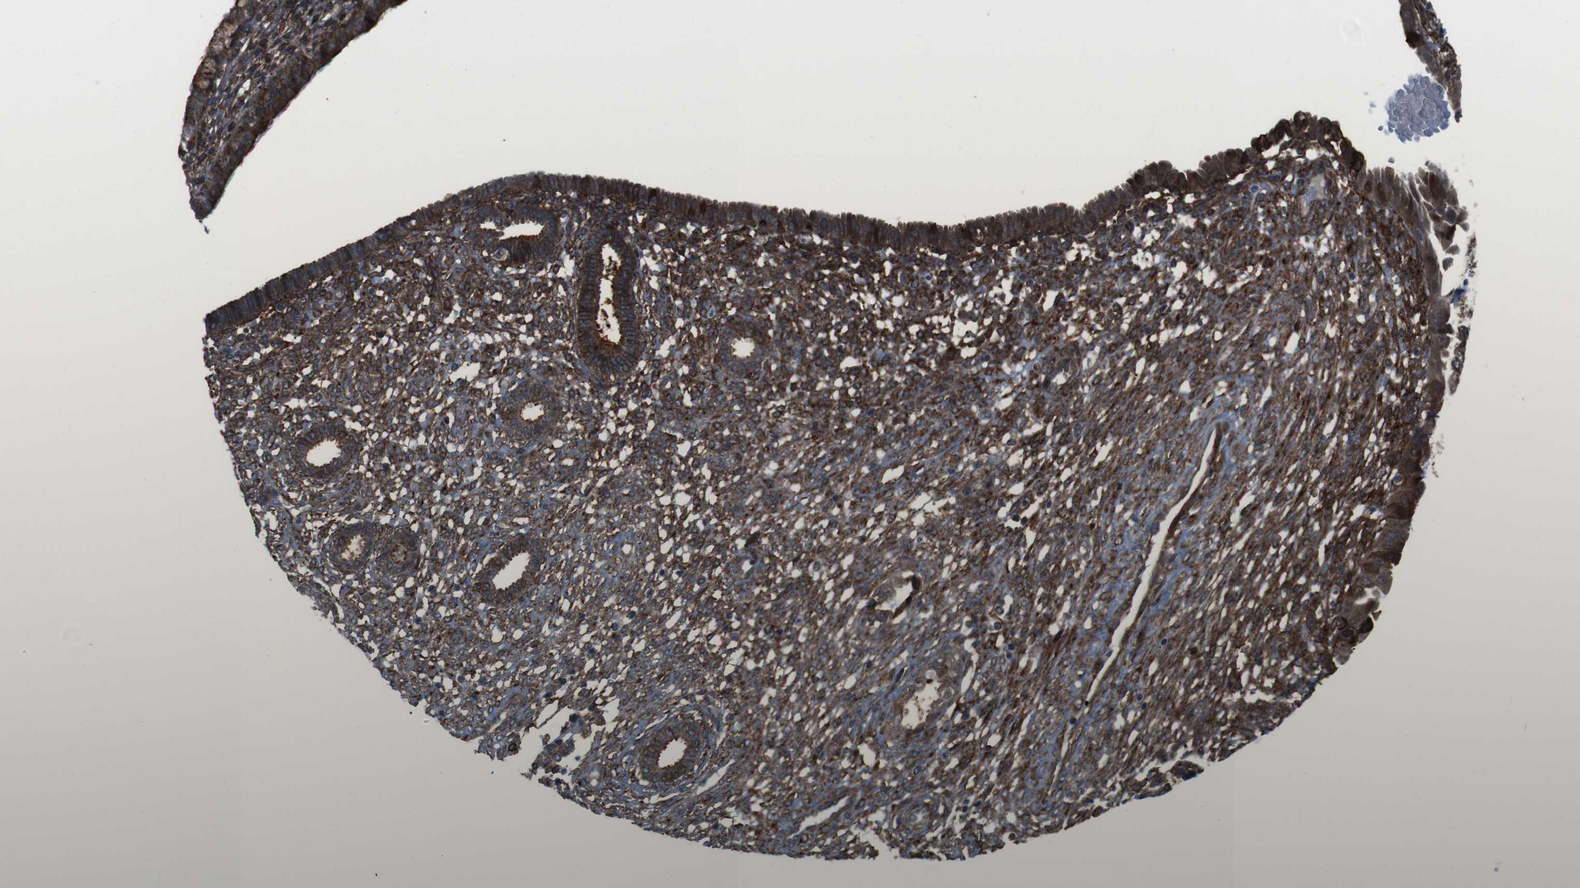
{"staining": {"intensity": "strong", "quantity": ">75%", "location": "cytoplasmic/membranous"}, "tissue": "endometrium", "cell_type": "Cells in endometrial stroma", "image_type": "normal", "snomed": [{"axis": "morphology", "description": "Normal tissue, NOS"}, {"axis": "topography", "description": "Endometrium"}], "caption": "DAB immunohistochemical staining of unremarkable human endometrium shows strong cytoplasmic/membranous protein staining in about >75% of cells in endometrial stroma. (DAB (3,3'-diaminobenzidine) IHC, brown staining for protein, blue staining for nuclei).", "gene": "GDF10", "patient": {"sex": "female", "age": 61}}